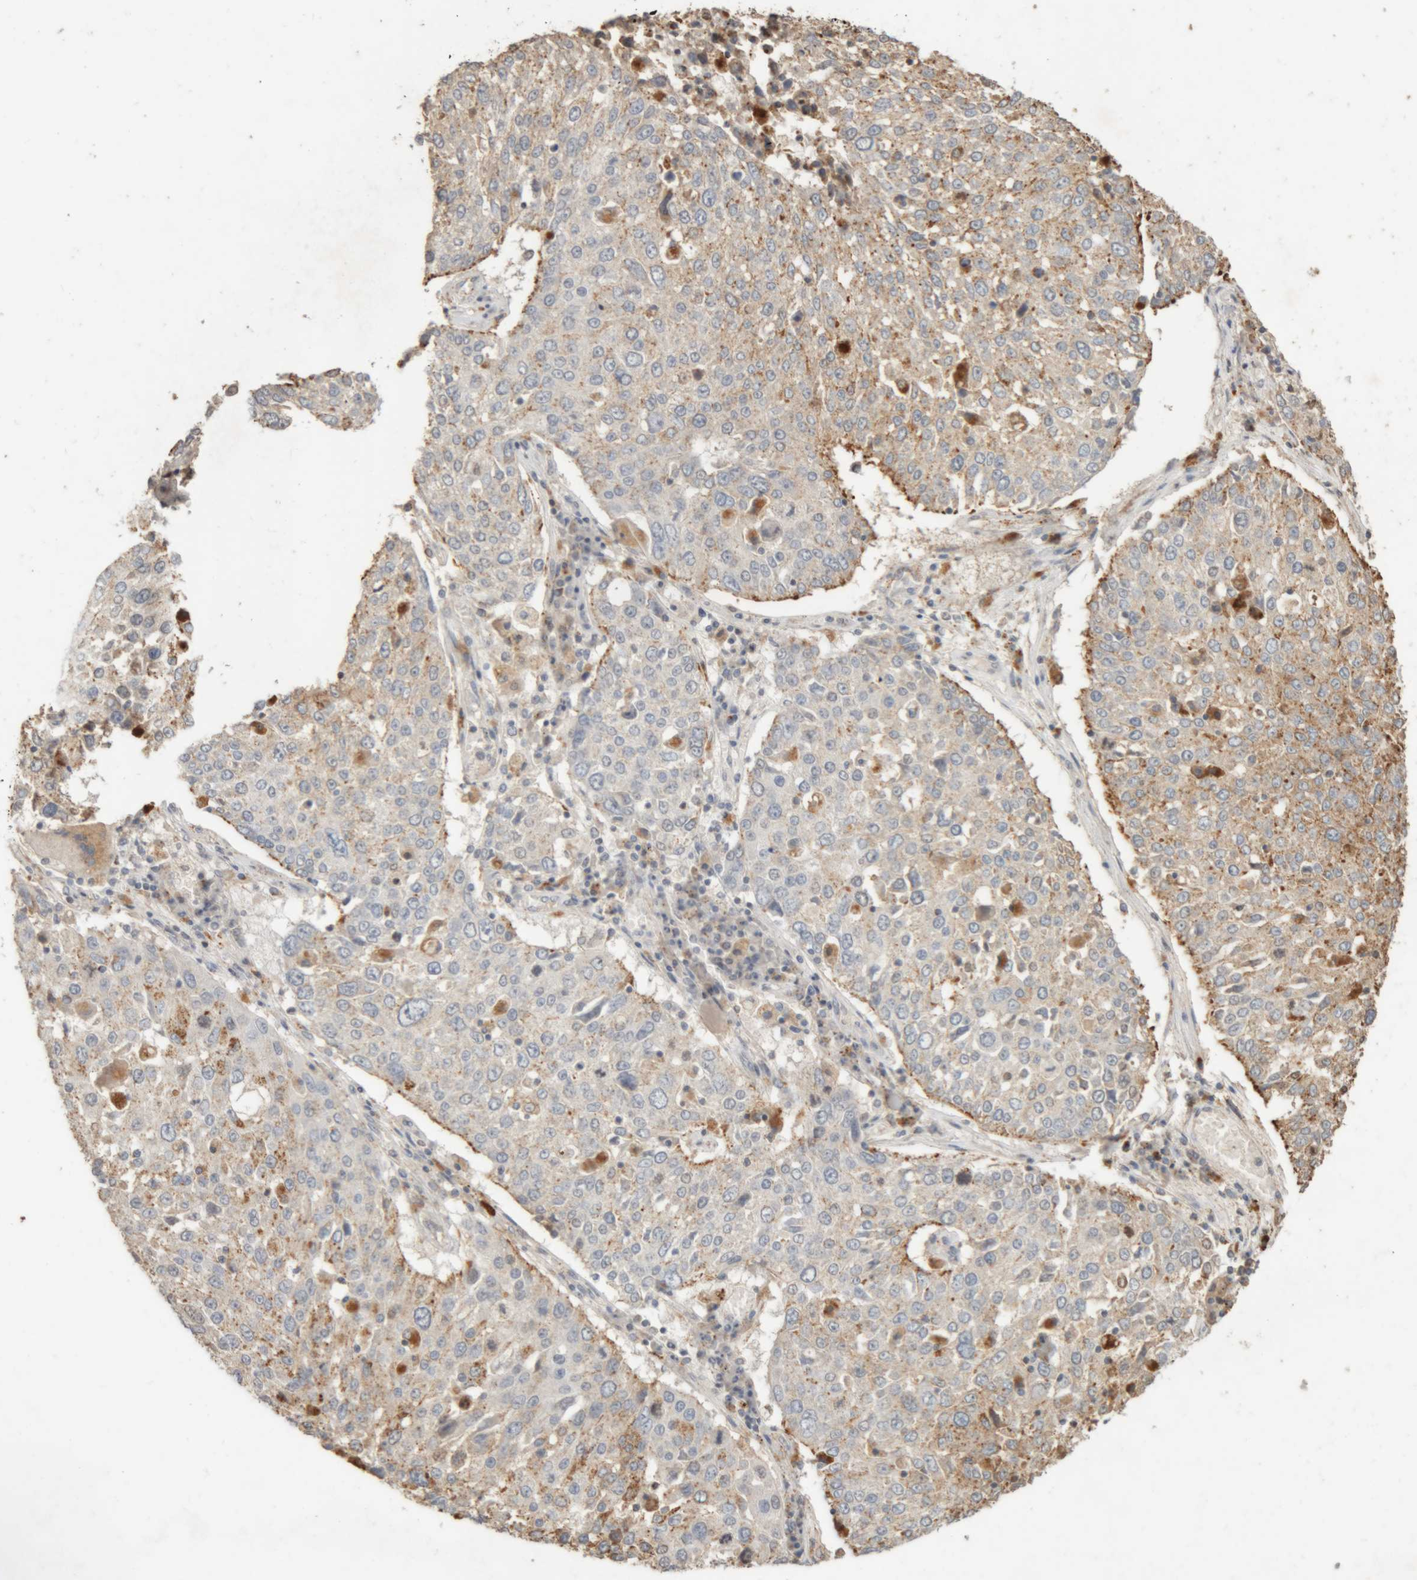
{"staining": {"intensity": "moderate", "quantity": "<25%", "location": "cytoplasmic/membranous"}, "tissue": "lung cancer", "cell_type": "Tumor cells", "image_type": "cancer", "snomed": [{"axis": "morphology", "description": "Squamous cell carcinoma, NOS"}, {"axis": "topography", "description": "Lung"}], "caption": "Human lung squamous cell carcinoma stained with a brown dye demonstrates moderate cytoplasmic/membranous positive positivity in approximately <25% of tumor cells.", "gene": "ARSA", "patient": {"sex": "male", "age": 65}}